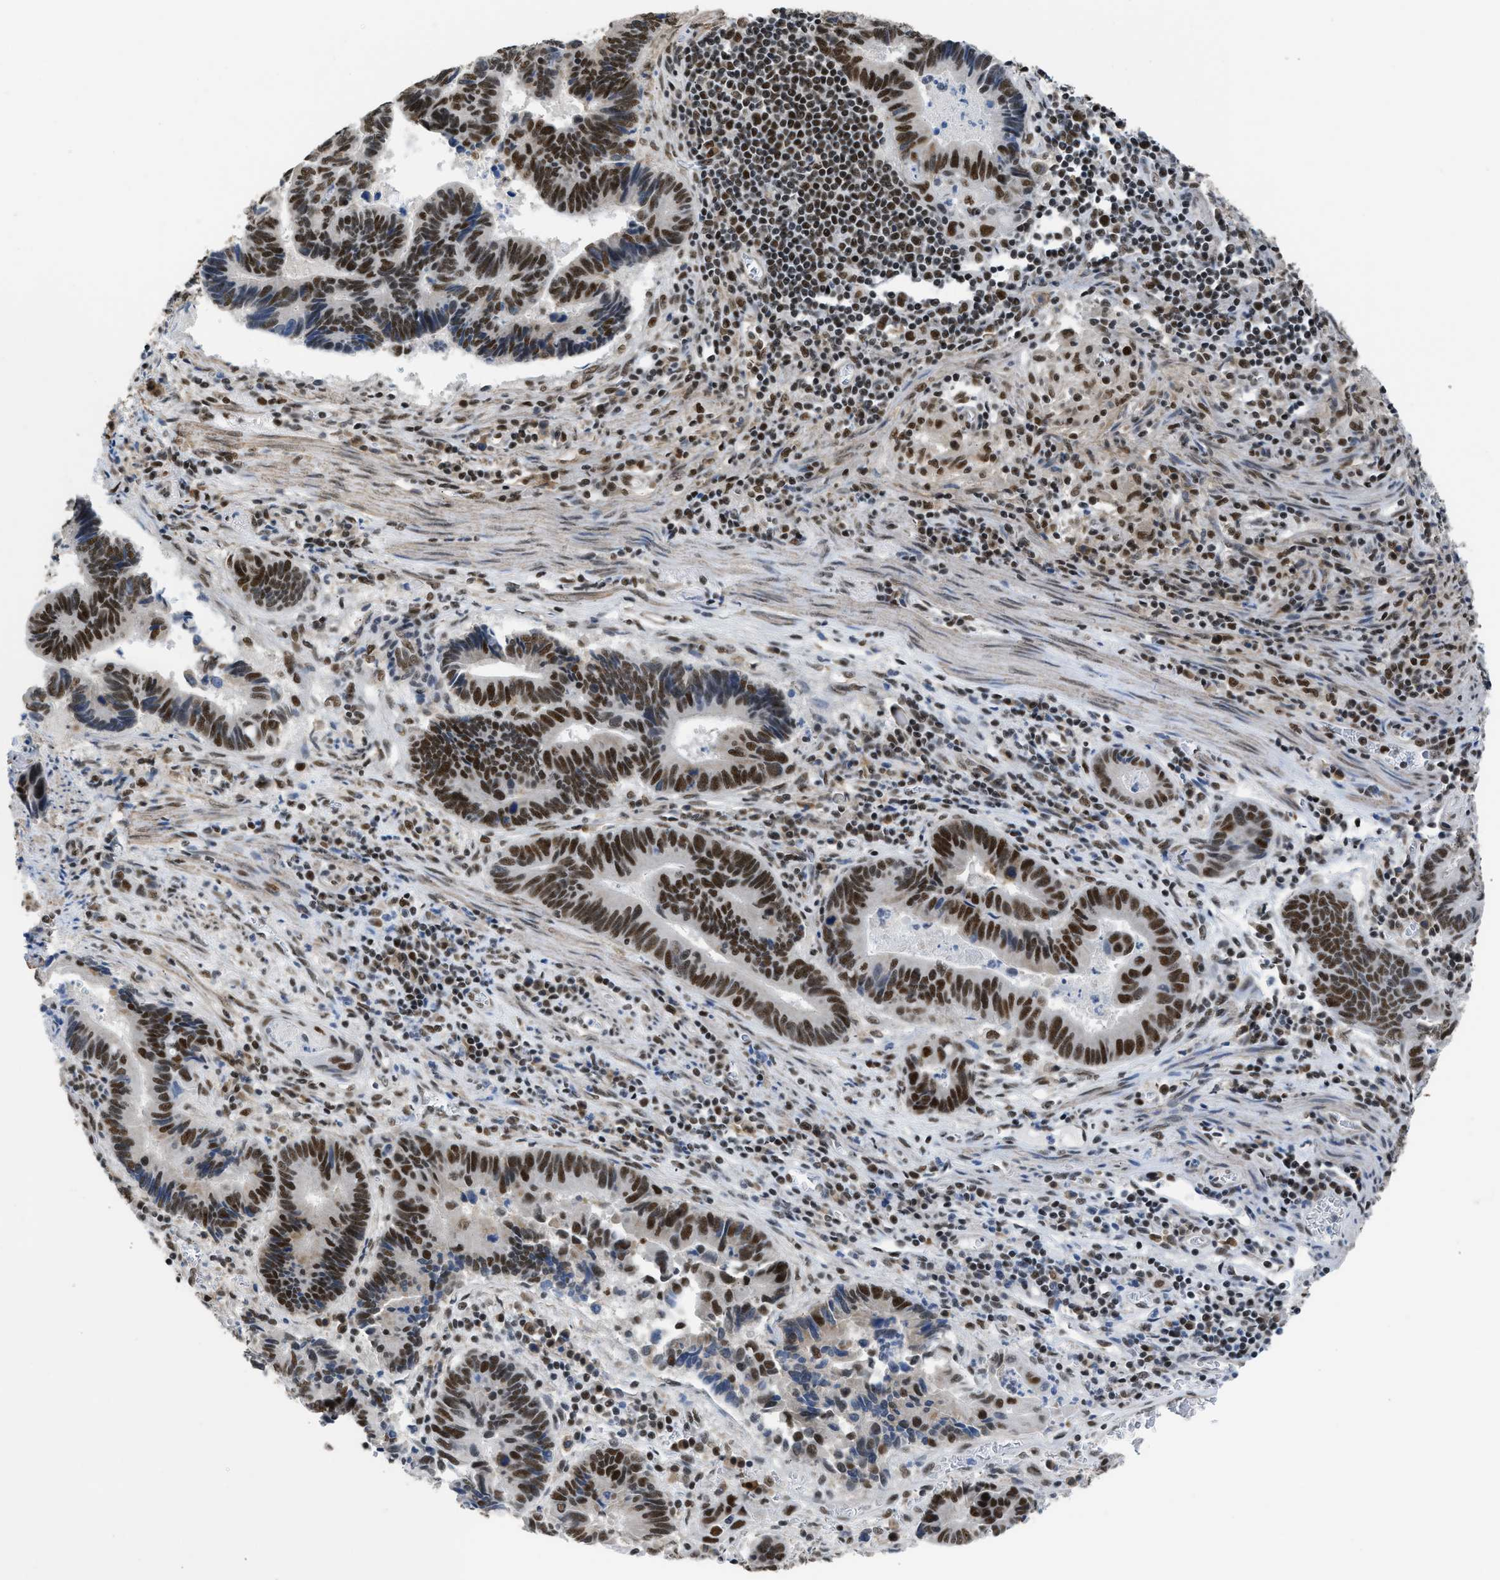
{"staining": {"intensity": "strong", "quantity": ">75%", "location": "nuclear"}, "tissue": "pancreatic cancer", "cell_type": "Tumor cells", "image_type": "cancer", "snomed": [{"axis": "morphology", "description": "Adenocarcinoma, NOS"}, {"axis": "topography", "description": "Pancreas"}], "caption": "Protein staining displays strong nuclear expression in approximately >75% of tumor cells in pancreatic cancer. (DAB (3,3'-diaminobenzidine) = brown stain, brightfield microscopy at high magnification).", "gene": "SCAF4", "patient": {"sex": "female", "age": 70}}